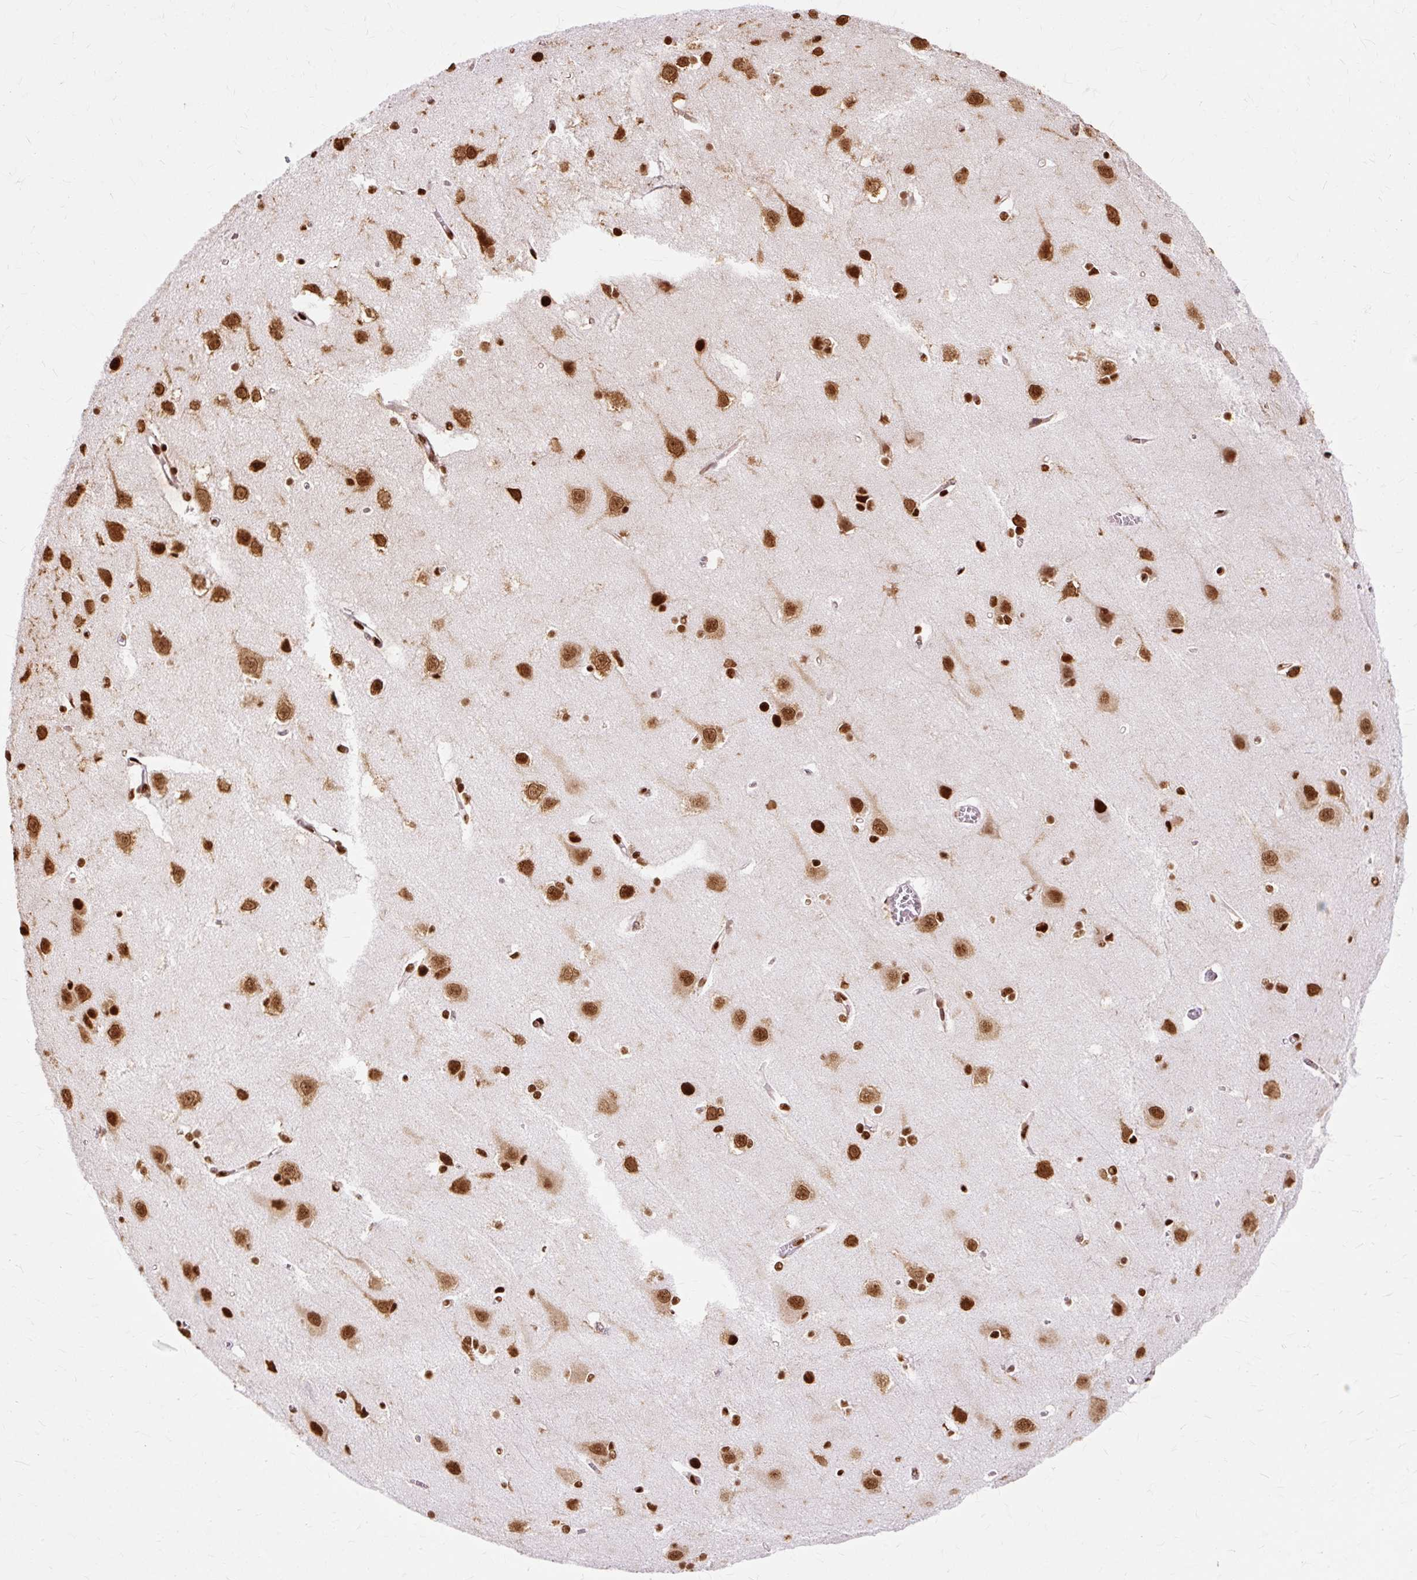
{"staining": {"intensity": "moderate", "quantity": ">75%", "location": "nuclear"}, "tissue": "cerebral cortex", "cell_type": "Endothelial cells", "image_type": "normal", "snomed": [{"axis": "morphology", "description": "Normal tissue, NOS"}, {"axis": "topography", "description": "Cerebral cortex"}], "caption": "Immunohistochemical staining of unremarkable cerebral cortex shows >75% levels of moderate nuclear protein expression in approximately >75% of endothelial cells. The protein is stained brown, and the nuclei are stained in blue (DAB IHC with brightfield microscopy, high magnification).", "gene": "XRCC6", "patient": {"sex": "male", "age": 37}}